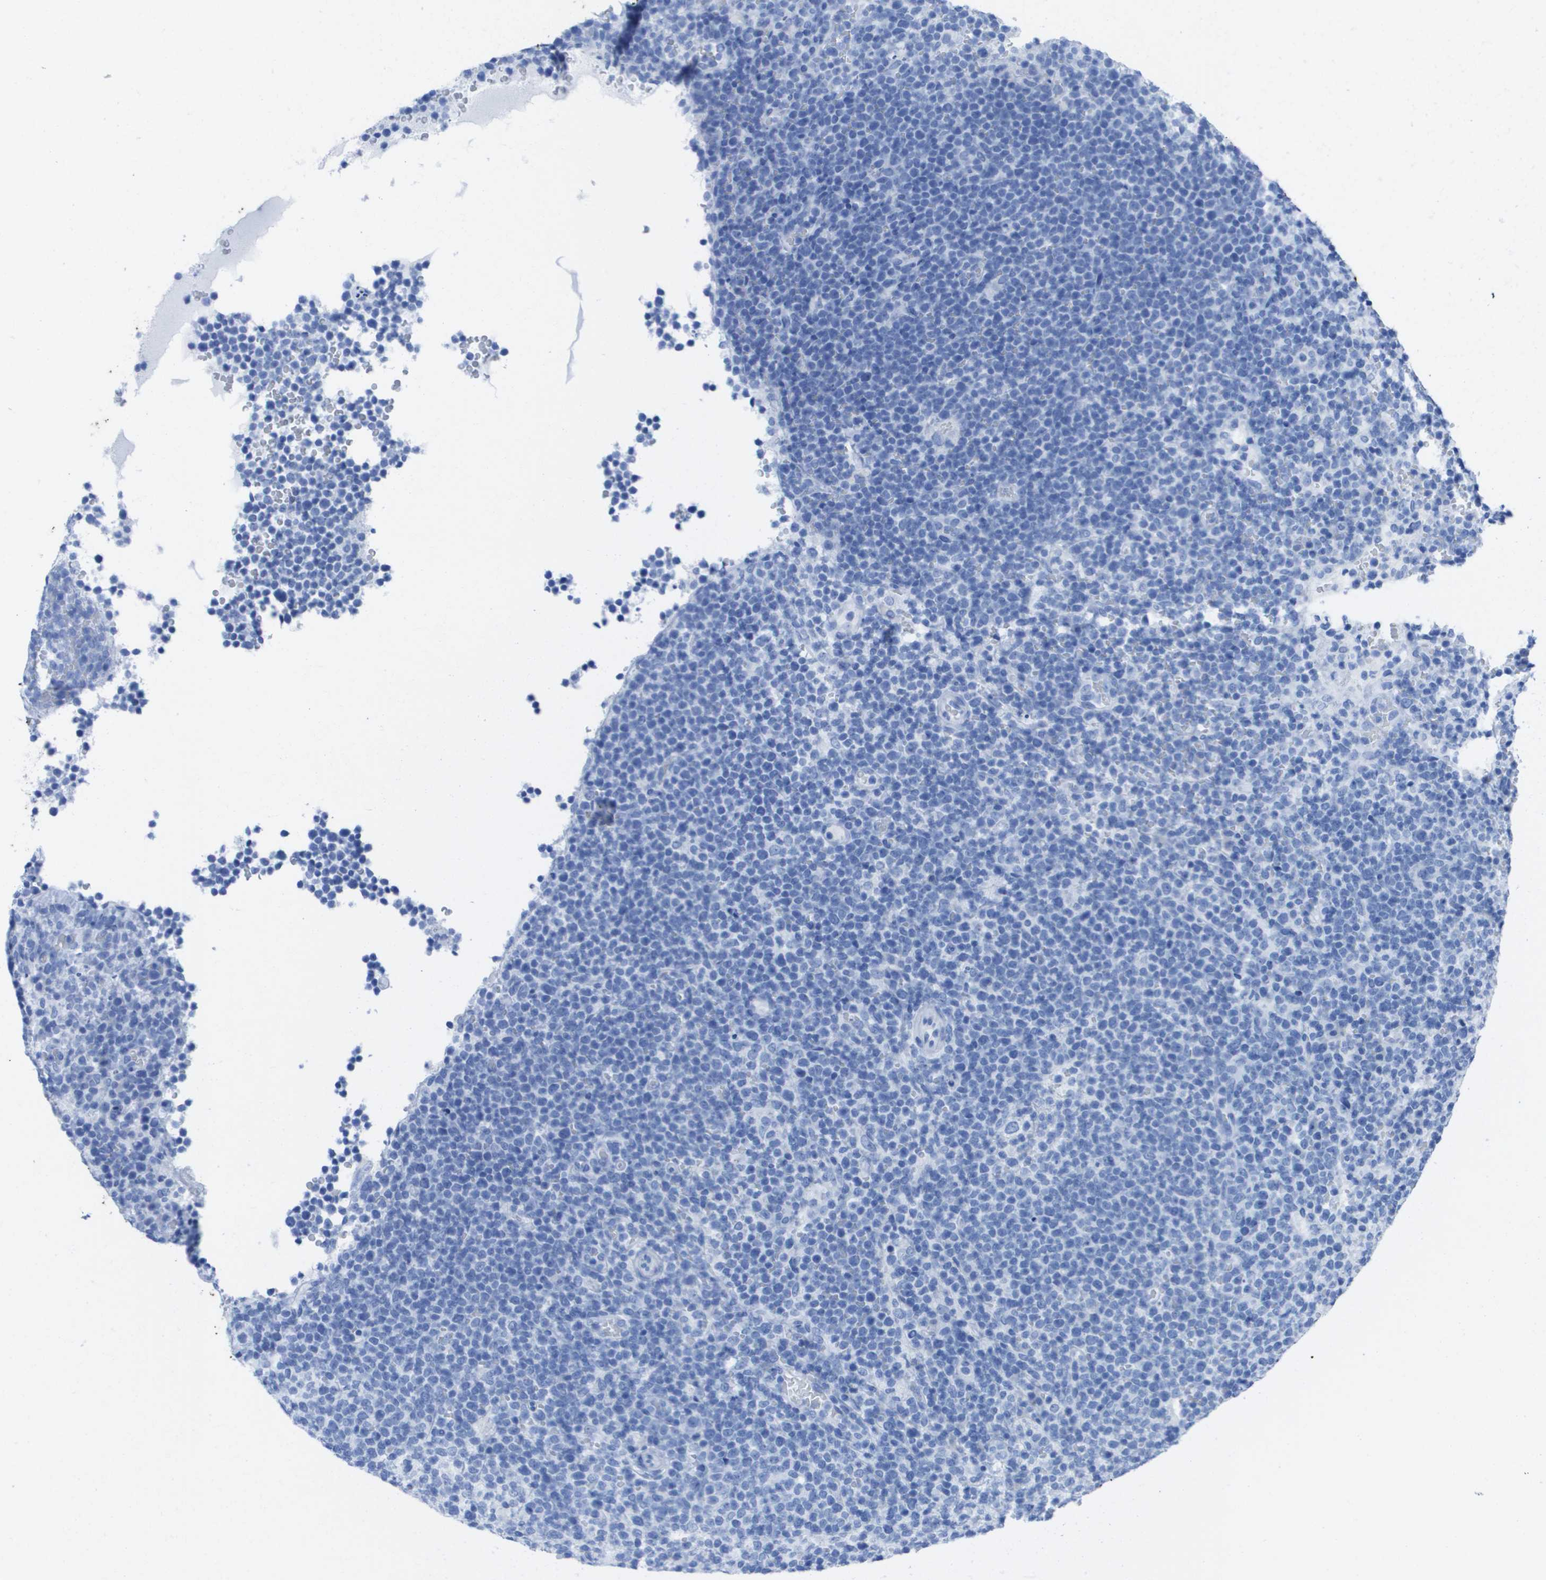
{"staining": {"intensity": "negative", "quantity": "none", "location": "none"}, "tissue": "lymphoma", "cell_type": "Tumor cells", "image_type": "cancer", "snomed": [{"axis": "morphology", "description": "Malignant lymphoma, non-Hodgkin's type, High grade"}, {"axis": "topography", "description": "Lymph node"}], "caption": "Human malignant lymphoma, non-Hodgkin's type (high-grade) stained for a protein using immunohistochemistry exhibits no positivity in tumor cells.", "gene": "KCNA3", "patient": {"sex": "male", "age": 61}}